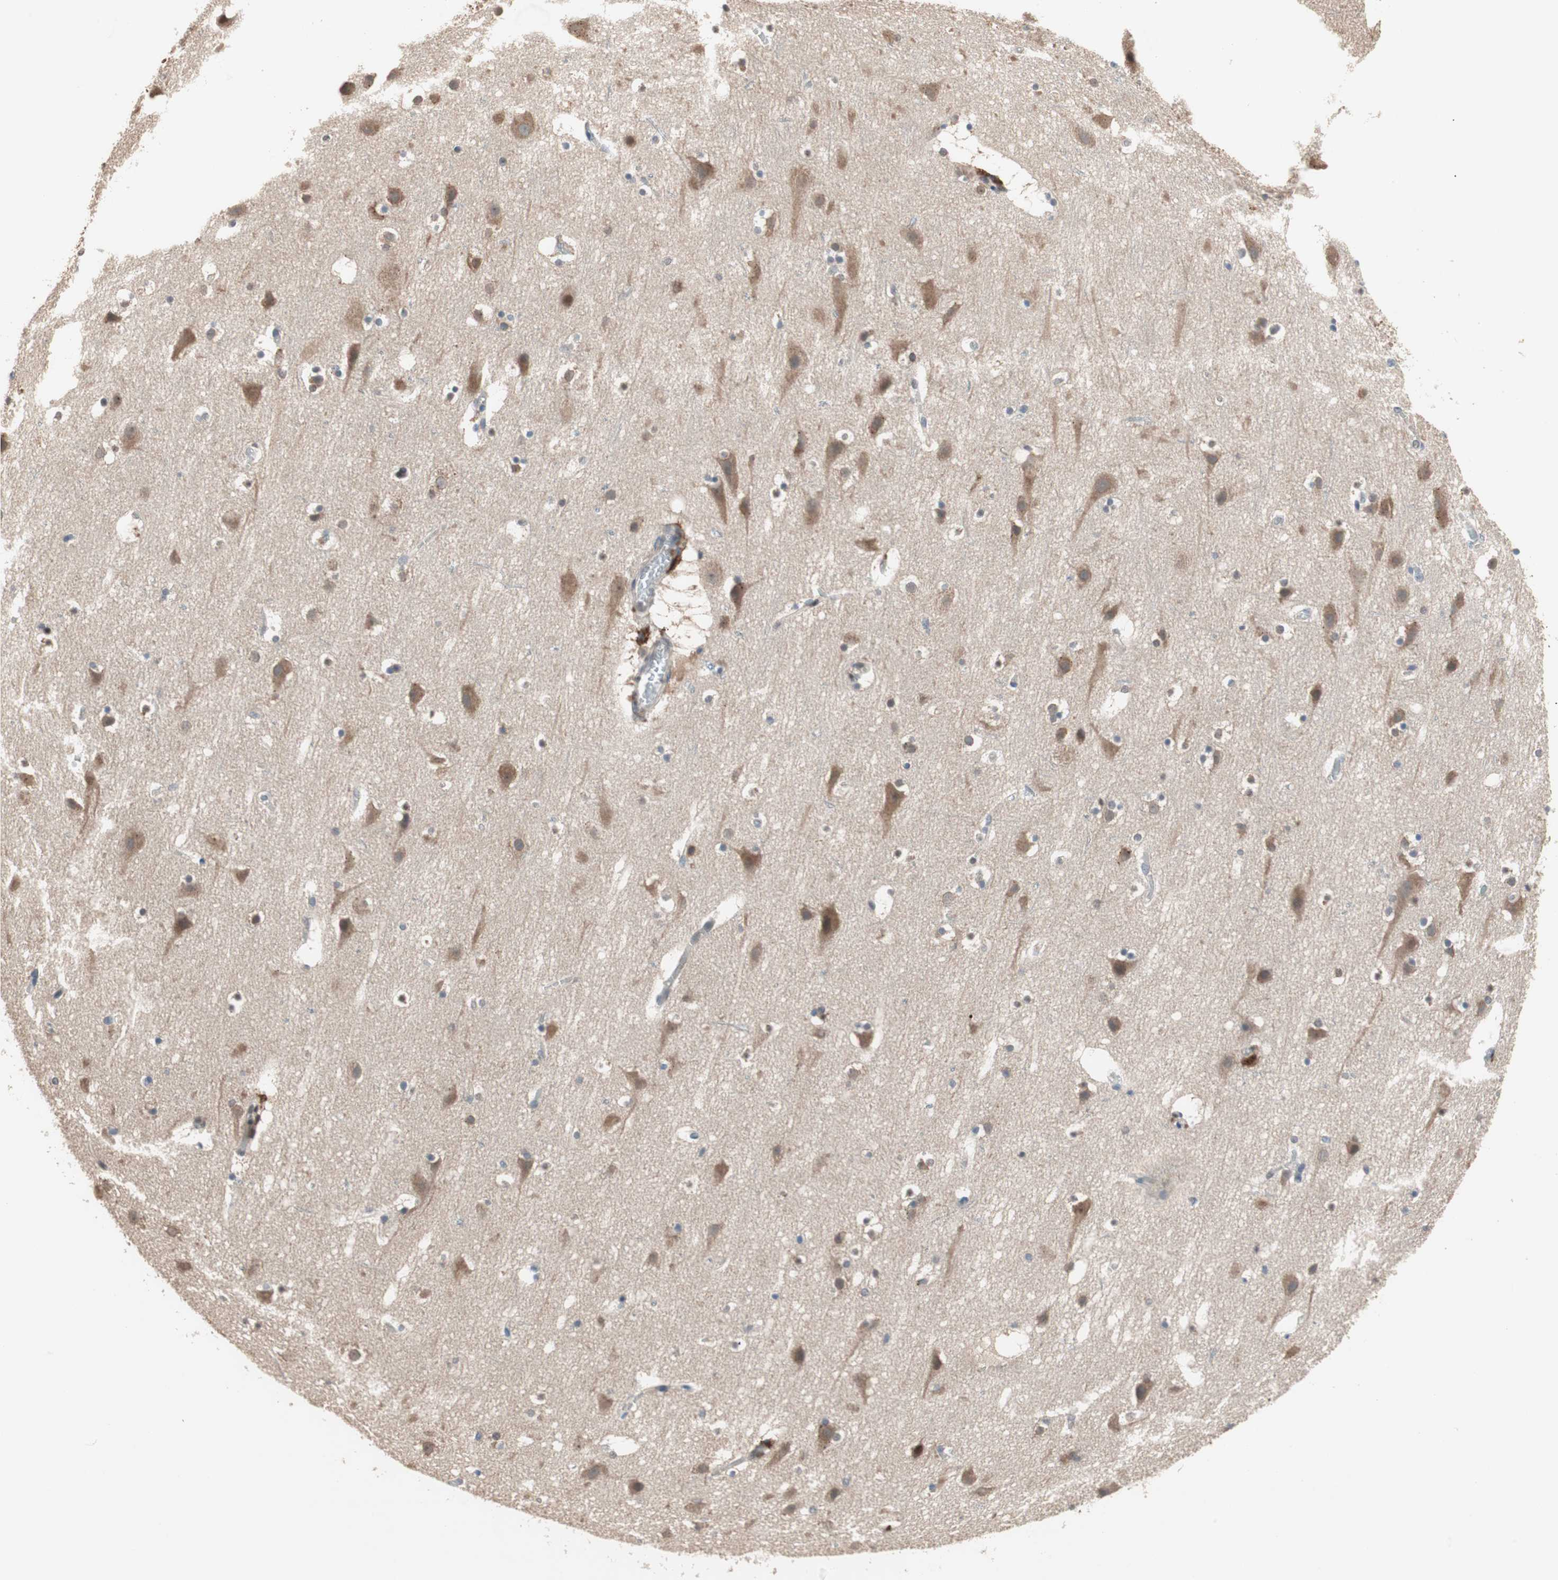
{"staining": {"intensity": "weak", "quantity": ">75%", "location": "cytoplasmic/membranous"}, "tissue": "cerebral cortex", "cell_type": "Endothelial cells", "image_type": "normal", "snomed": [{"axis": "morphology", "description": "Normal tissue, NOS"}, {"axis": "topography", "description": "Cerebral cortex"}], "caption": "Immunohistochemistry (IHC) of benign human cerebral cortex displays low levels of weak cytoplasmic/membranous expression in approximately >75% of endothelial cells. (Stains: DAB in brown, nuclei in blue, Microscopy: brightfield microscopy at high magnification).", "gene": "GART", "patient": {"sex": "male", "age": 45}}